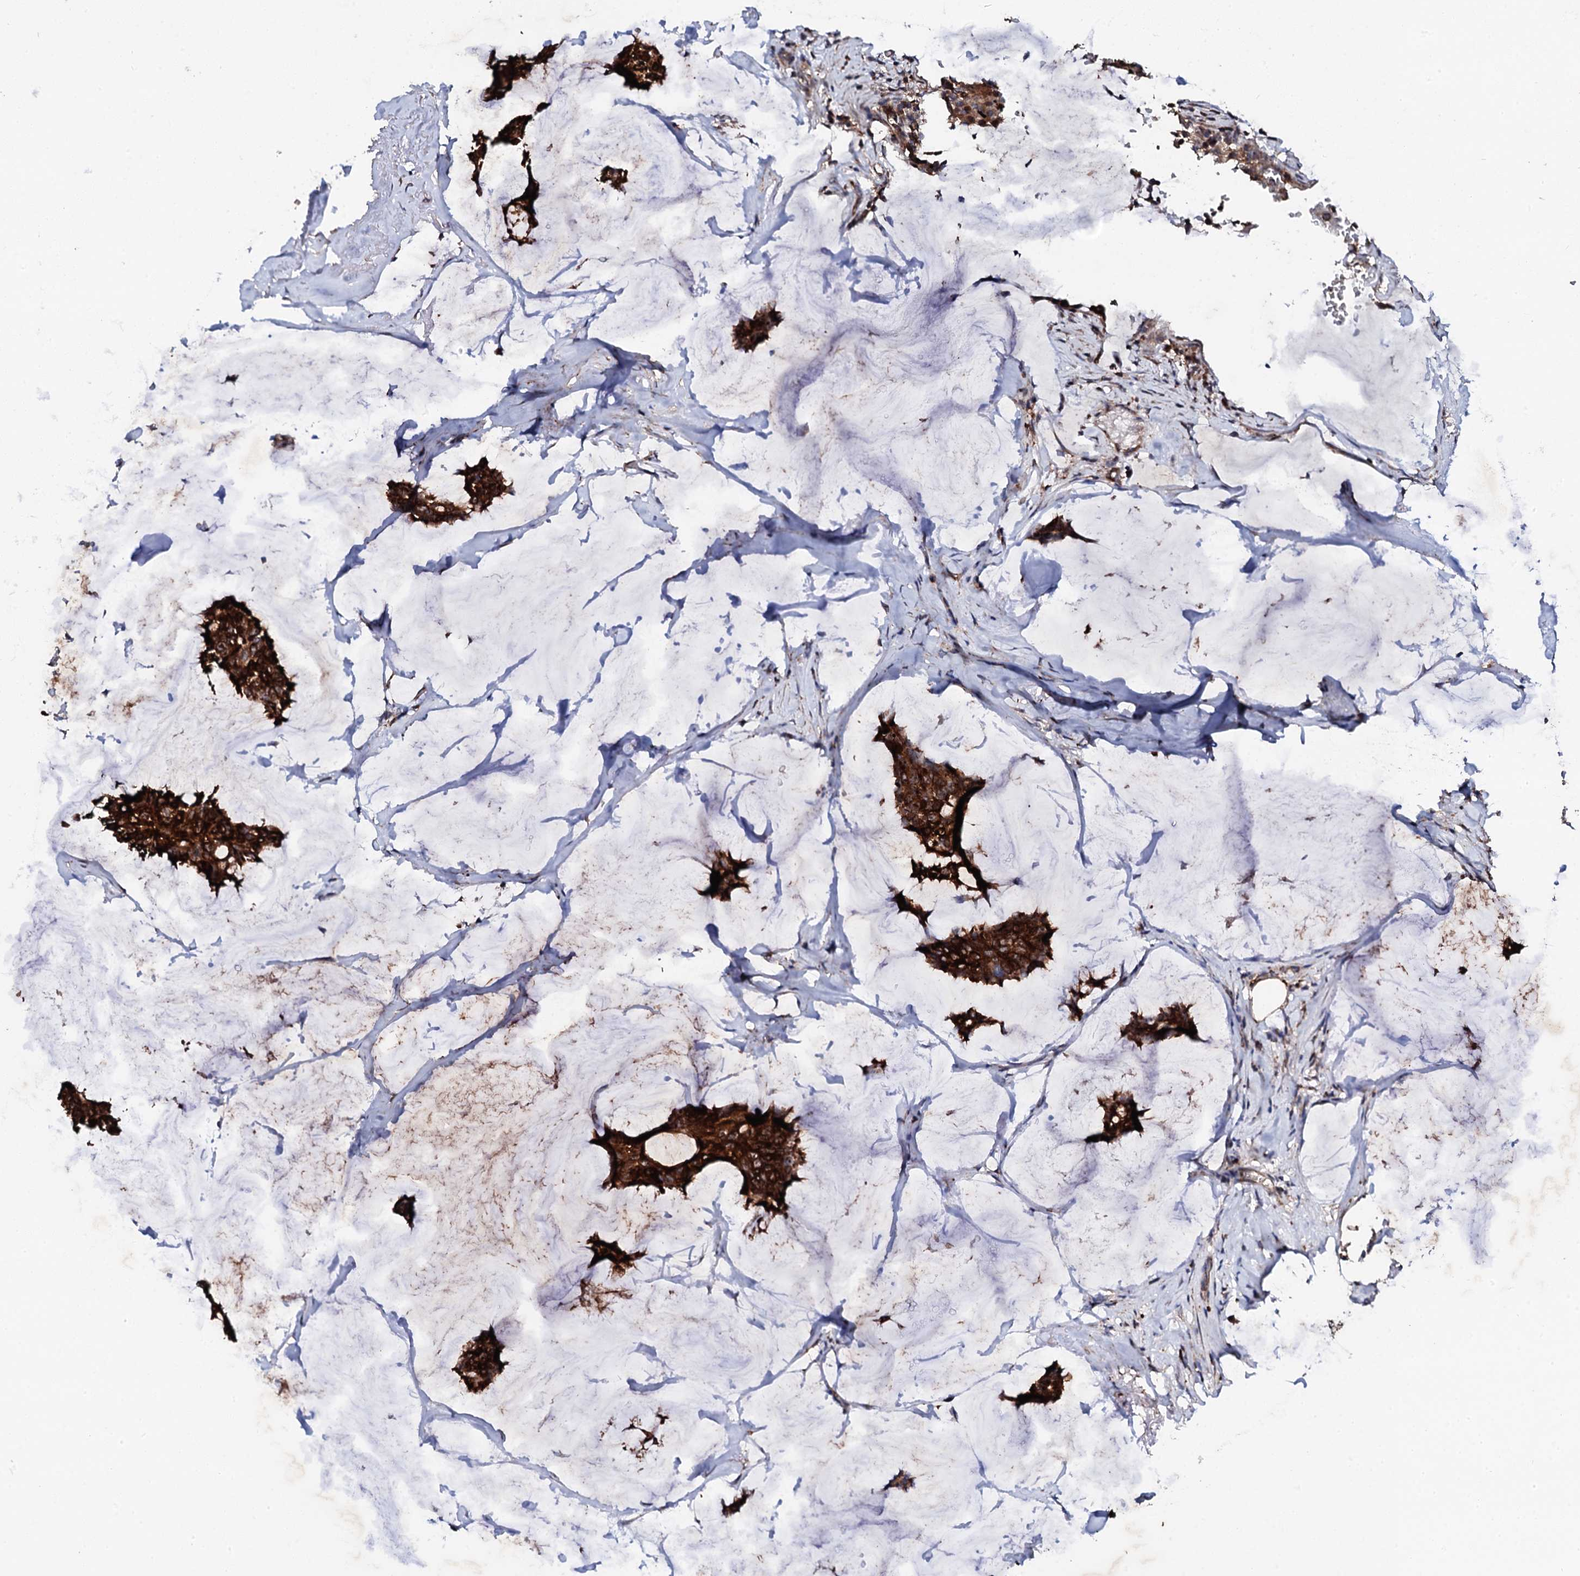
{"staining": {"intensity": "strong", "quantity": ">75%", "location": "cytoplasmic/membranous"}, "tissue": "breast cancer", "cell_type": "Tumor cells", "image_type": "cancer", "snomed": [{"axis": "morphology", "description": "Duct carcinoma"}, {"axis": "topography", "description": "Breast"}], "caption": "Breast cancer stained with a brown dye reveals strong cytoplasmic/membranous positive staining in about >75% of tumor cells.", "gene": "GTPBP4", "patient": {"sex": "female", "age": 93}}